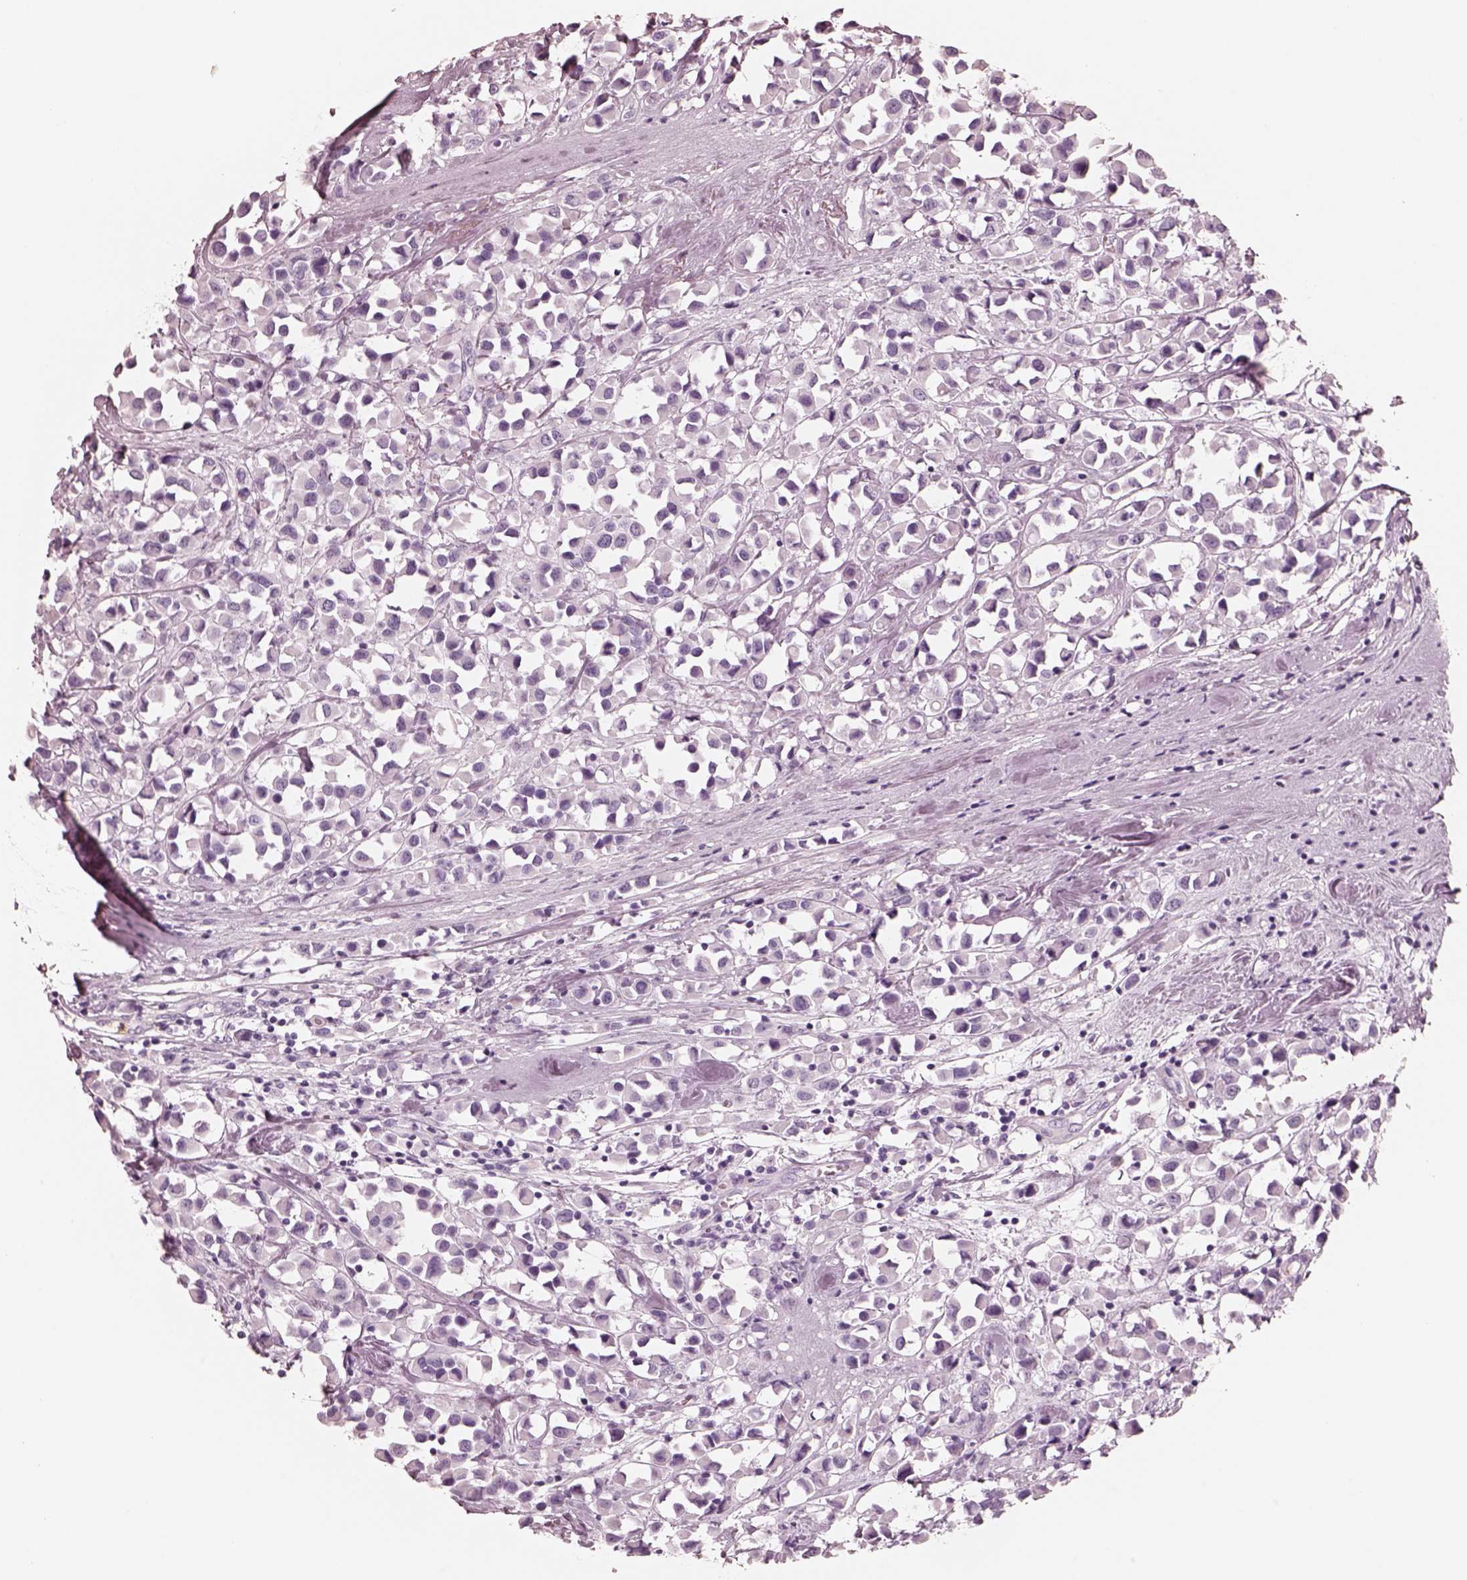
{"staining": {"intensity": "negative", "quantity": "none", "location": "none"}, "tissue": "breast cancer", "cell_type": "Tumor cells", "image_type": "cancer", "snomed": [{"axis": "morphology", "description": "Duct carcinoma"}, {"axis": "topography", "description": "Breast"}], "caption": "Breast cancer stained for a protein using immunohistochemistry demonstrates no positivity tumor cells.", "gene": "ELANE", "patient": {"sex": "female", "age": 61}}